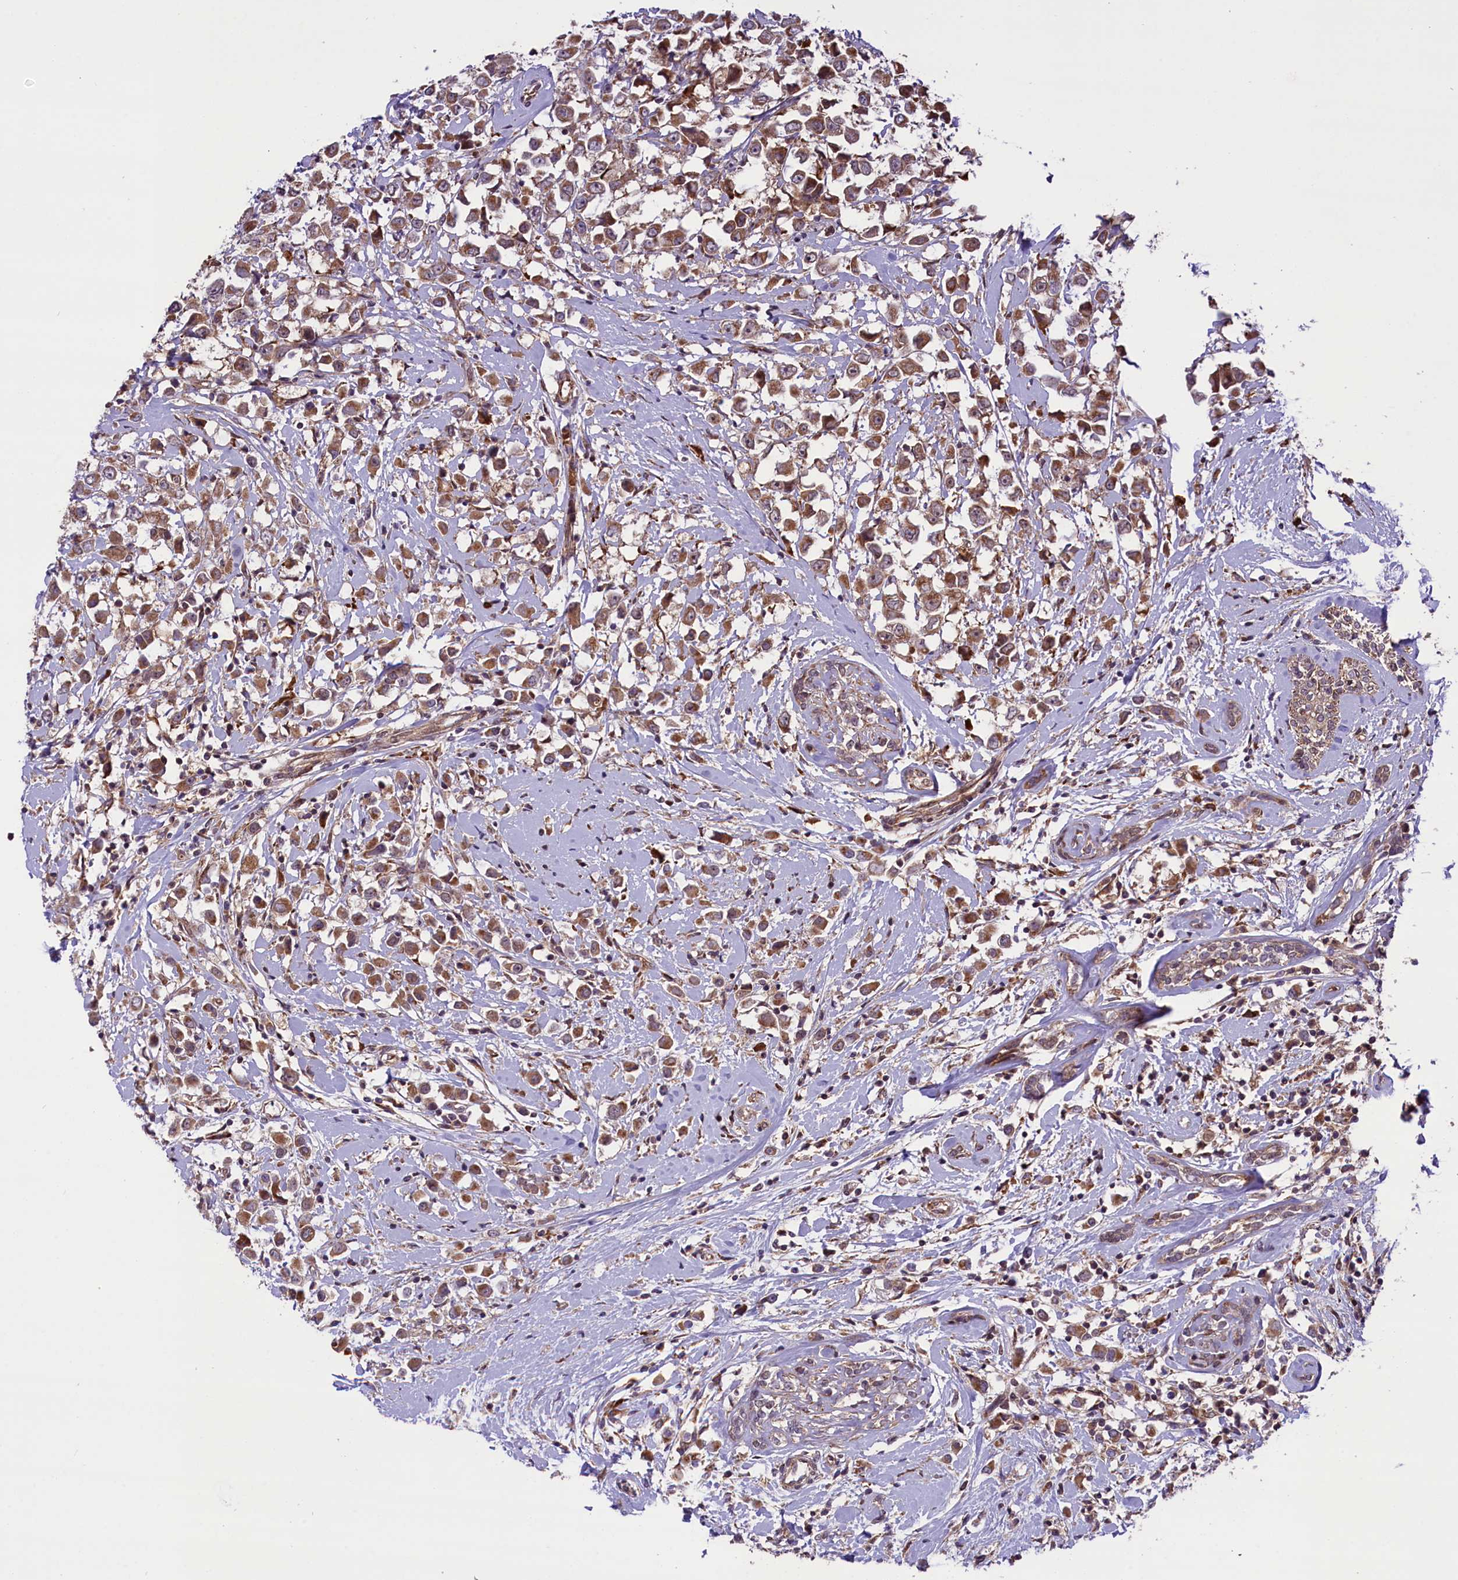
{"staining": {"intensity": "moderate", "quantity": ">75%", "location": "cytoplasmic/membranous"}, "tissue": "breast cancer", "cell_type": "Tumor cells", "image_type": "cancer", "snomed": [{"axis": "morphology", "description": "Duct carcinoma"}, {"axis": "topography", "description": "Breast"}], "caption": "This is a micrograph of IHC staining of breast cancer, which shows moderate positivity in the cytoplasmic/membranous of tumor cells.", "gene": "HDAC5", "patient": {"sex": "female", "age": 87}}